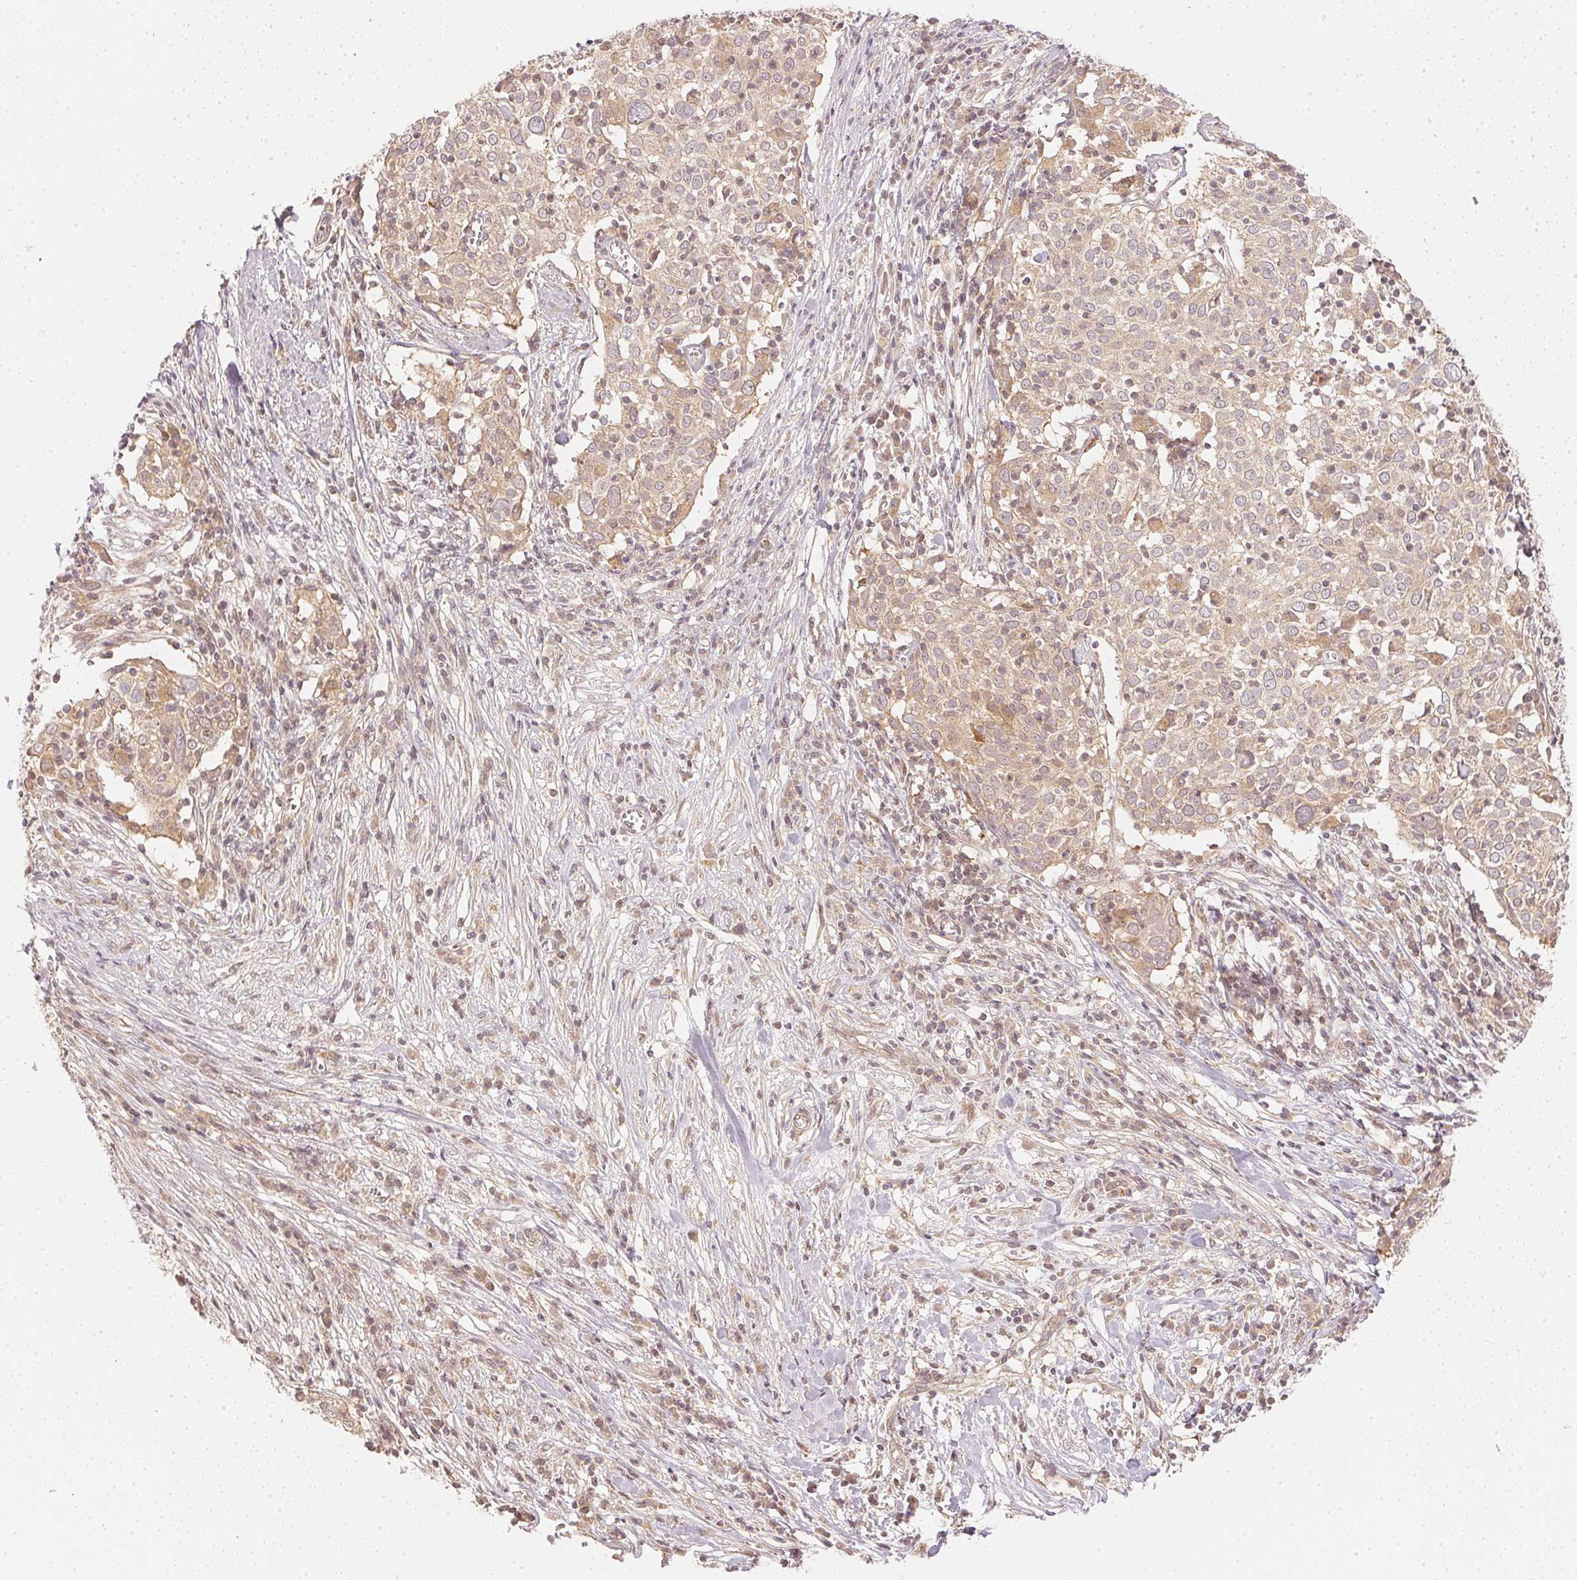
{"staining": {"intensity": "weak", "quantity": ">75%", "location": "cytoplasmic/membranous"}, "tissue": "cervical cancer", "cell_type": "Tumor cells", "image_type": "cancer", "snomed": [{"axis": "morphology", "description": "Squamous cell carcinoma, NOS"}, {"axis": "topography", "description": "Cervix"}], "caption": "Immunohistochemistry (DAB (3,3'-diaminobenzidine)) staining of human cervical squamous cell carcinoma reveals weak cytoplasmic/membranous protein staining in approximately >75% of tumor cells.", "gene": "WDR54", "patient": {"sex": "female", "age": 39}}